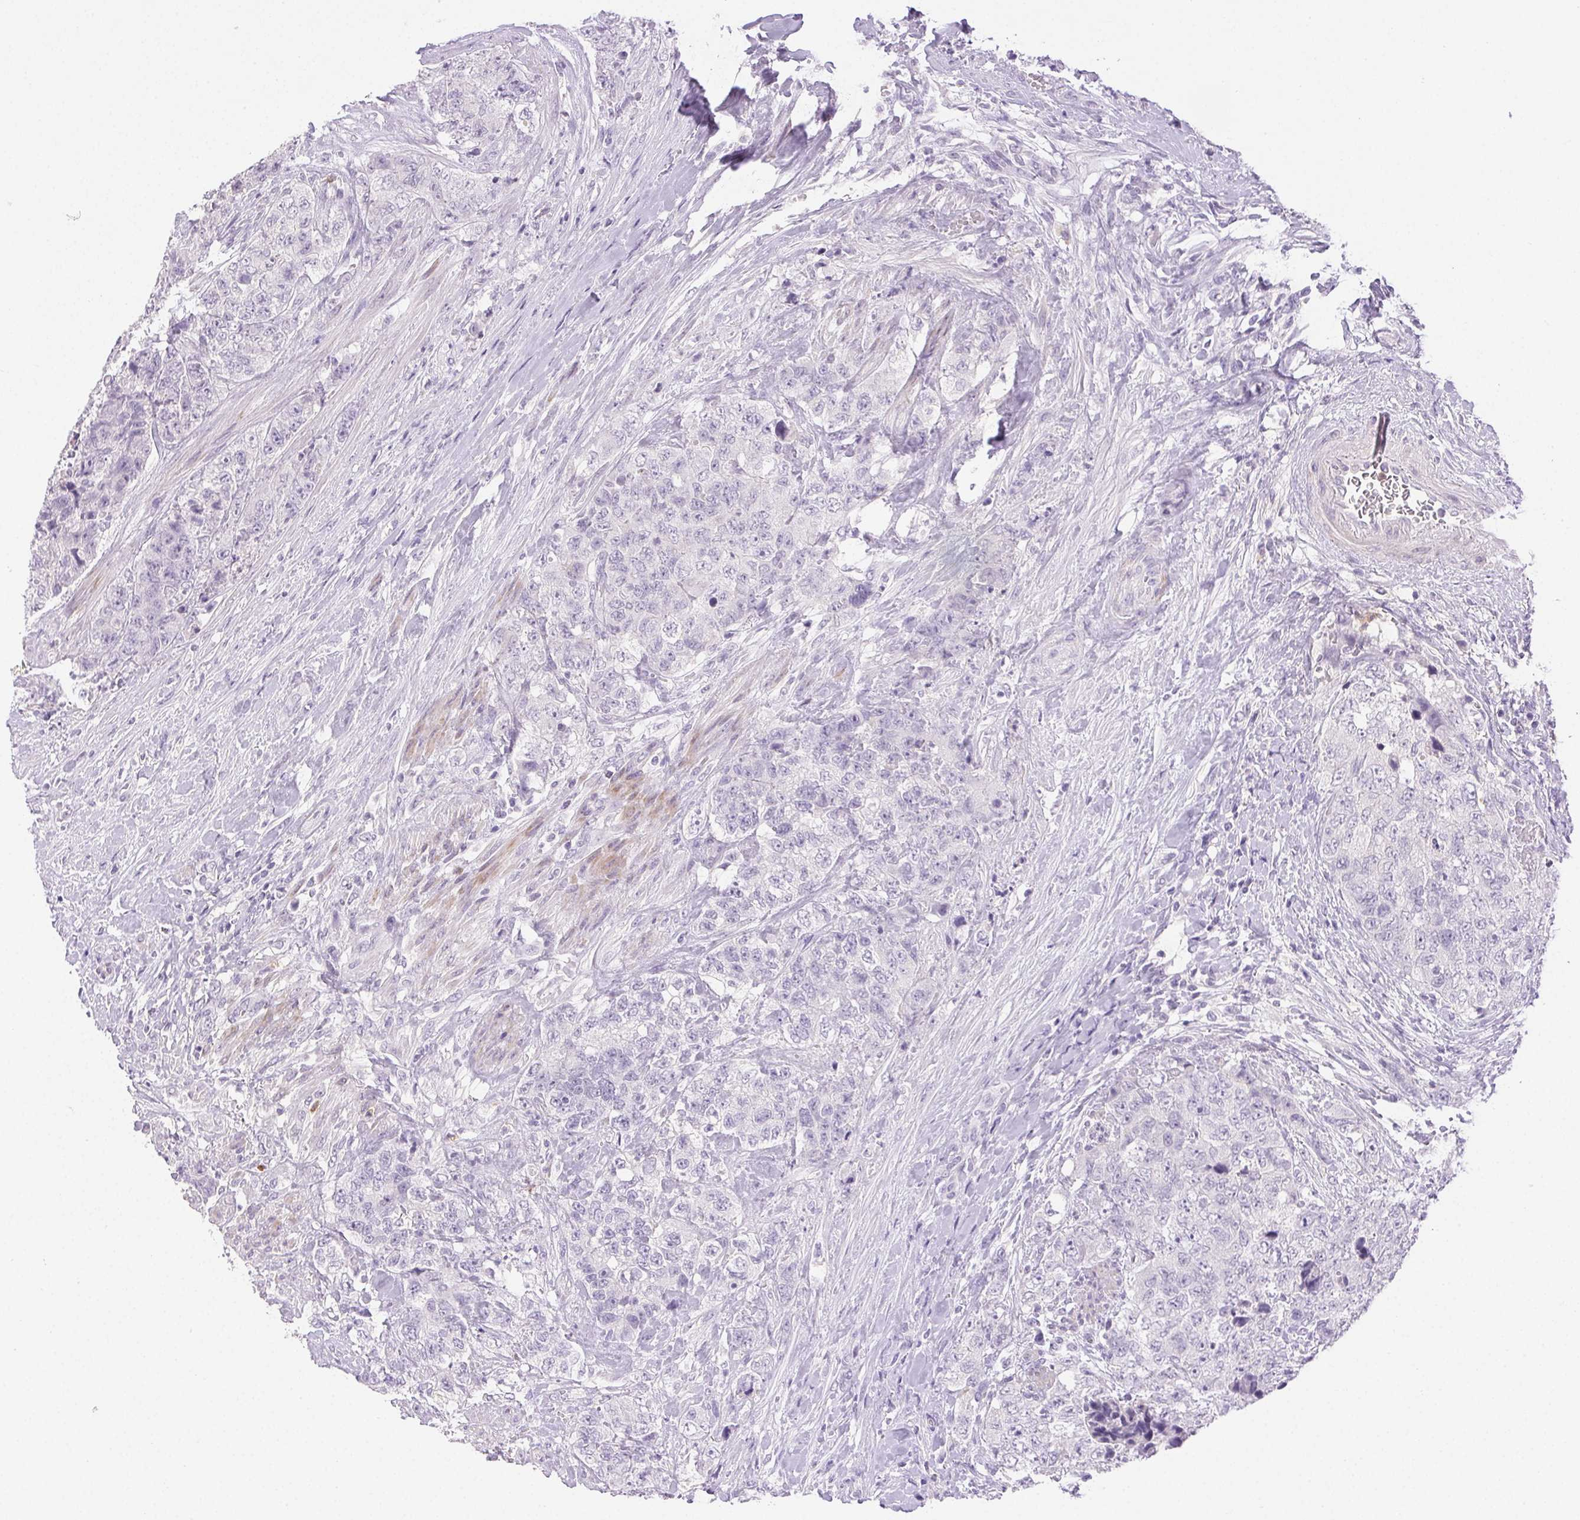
{"staining": {"intensity": "negative", "quantity": "none", "location": "none"}, "tissue": "urothelial cancer", "cell_type": "Tumor cells", "image_type": "cancer", "snomed": [{"axis": "morphology", "description": "Urothelial carcinoma, High grade"}, {"axis": "topography", "description": "Urinary bladder"}], "caption": "IHC photomicrograph of human high-grade urothelial carcinoma stained for a protein (brown), which reveals no expression in tumor cells.", "gene": "EMX2", "patient": {"sex": "female", "age": 78}}